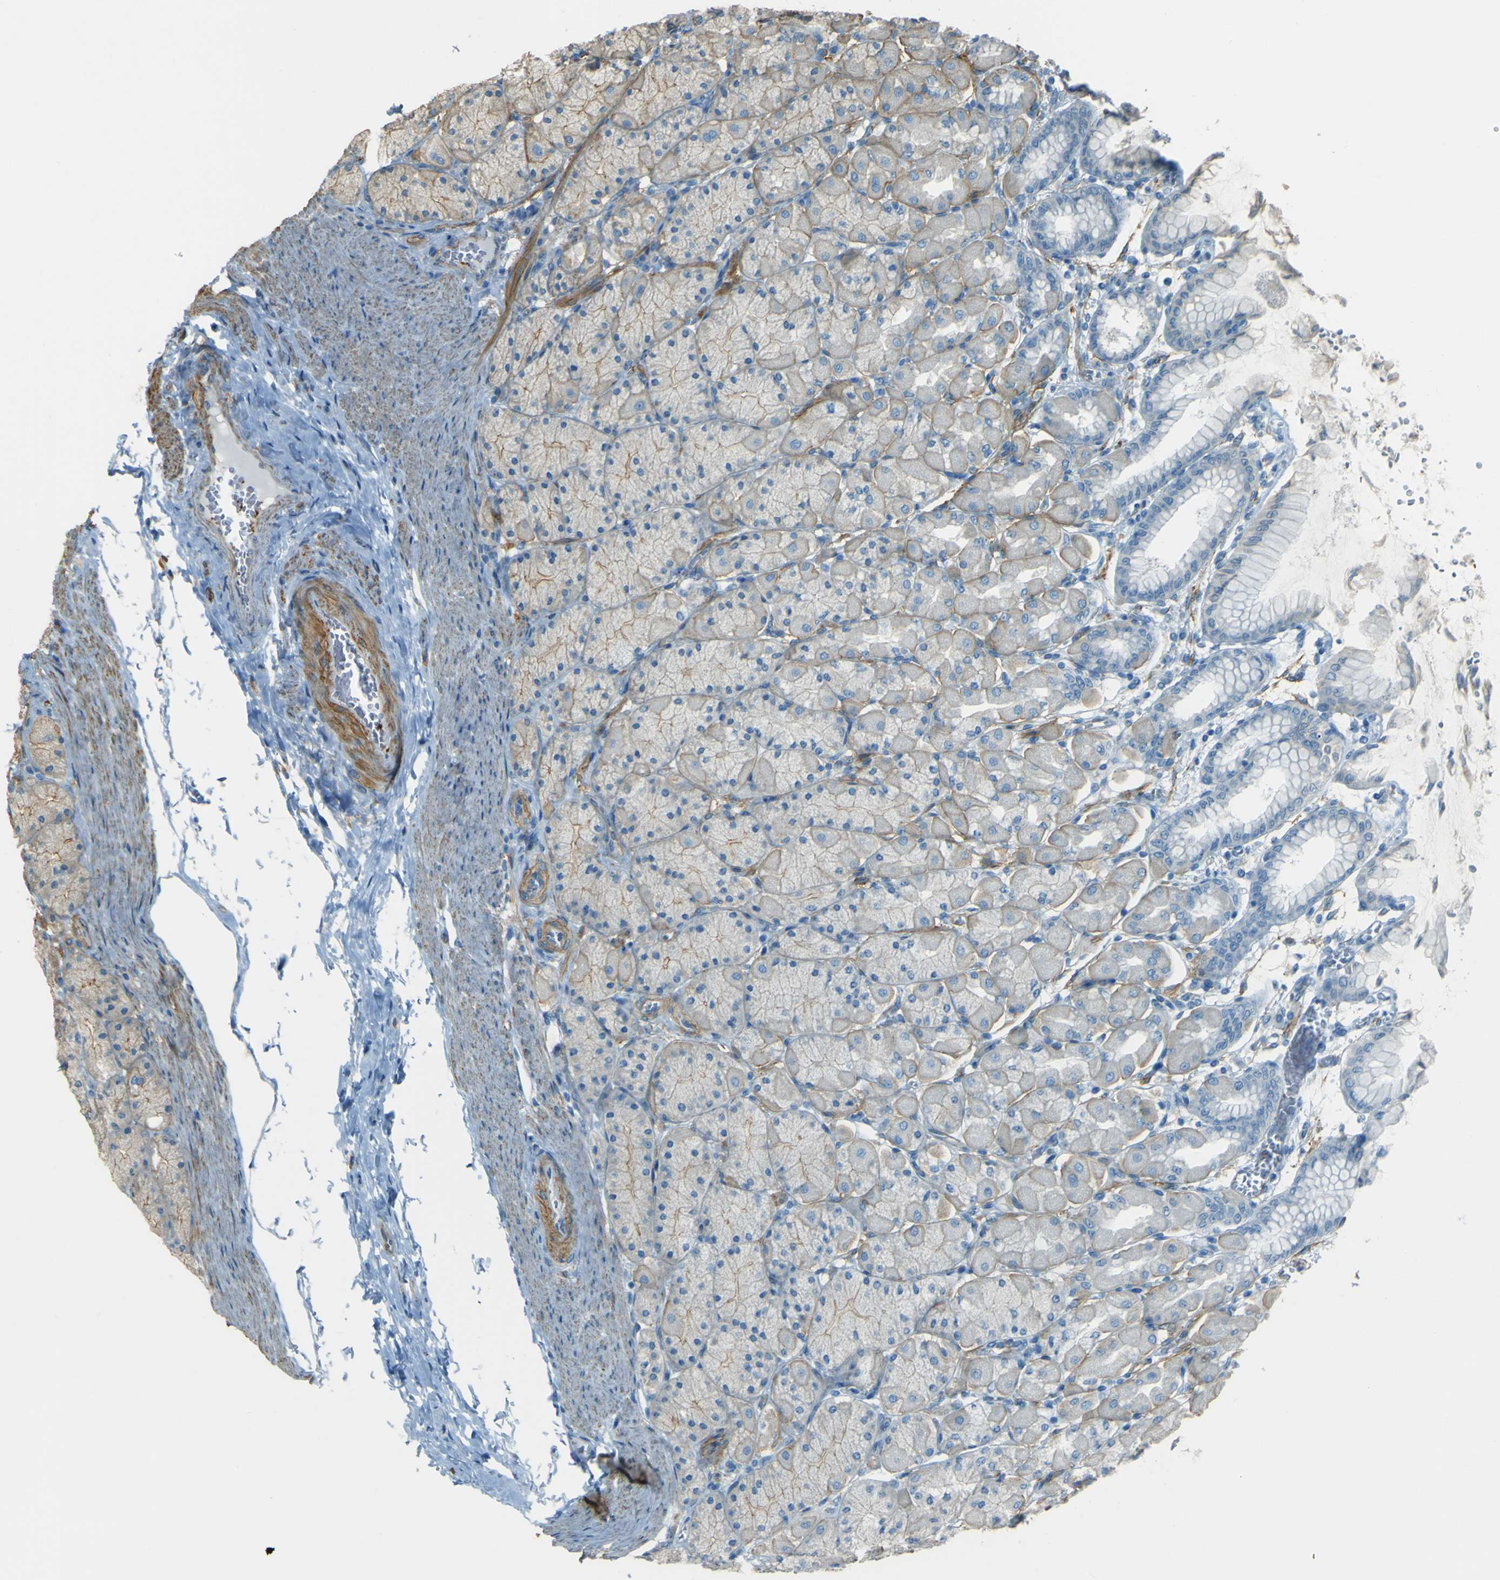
{"staining": {"intensity": "weak", "quantity": "<25%", "location": "cytoplasmic/membranous"}, "tissue": "stomach", "cell_type": "Glandular cells", "image_type": "normal", "snomed": [{"axis": "morphology", "description": "Normal tissue, NOS"}, {"axis": "topography", "description": "Stomach, upper"}], "caption": "An immunohistochemistry image of unremarkable stomach is shown. There is no staining in glandular cells of stomach.", "gene": "NEXN", "patient": {"sex": "female", "age": 56}}